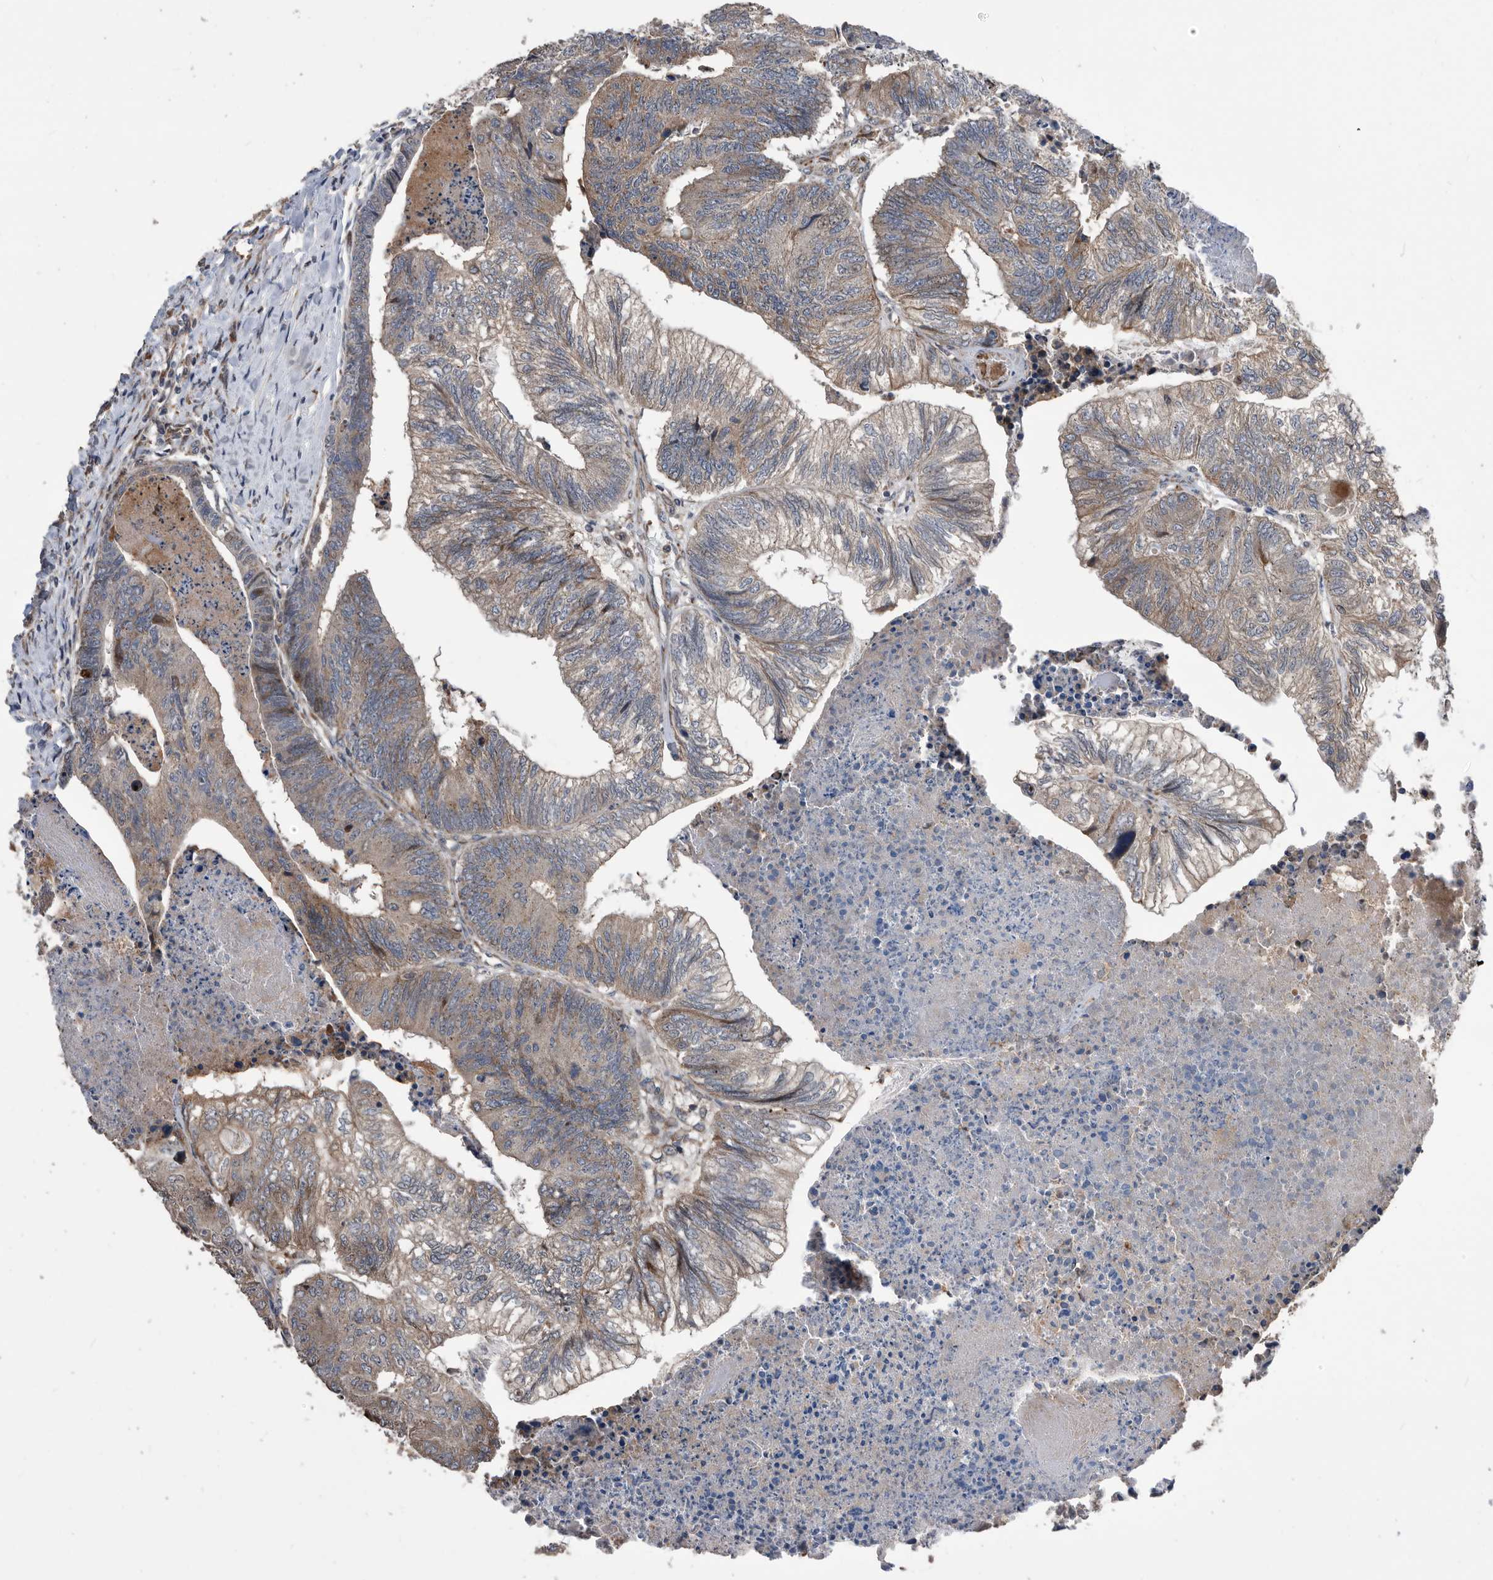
{"staining": {"intensity": "weak", "quantity": "25%-75%", "location": "cytoplasmic/membranous"}, "tissue": "colorectal cancer", "cell_type": "Tumor cells", "image_type": "cancer", "snomed": [{"axis": "morphology", "description": "Adenocarcinoma, NOS"}, {"axis": "topography", "description": "Colon"}], "caption": "Approximately 25%-75% of tumor cells in human adenocarcinoma (colorectal) reveal weak cytoplasmic/membranous protein expression as visualized by brown immunohistochemical staining.", "gene": "SERINC2", "patient": {"sex": "female", "age": 67}}